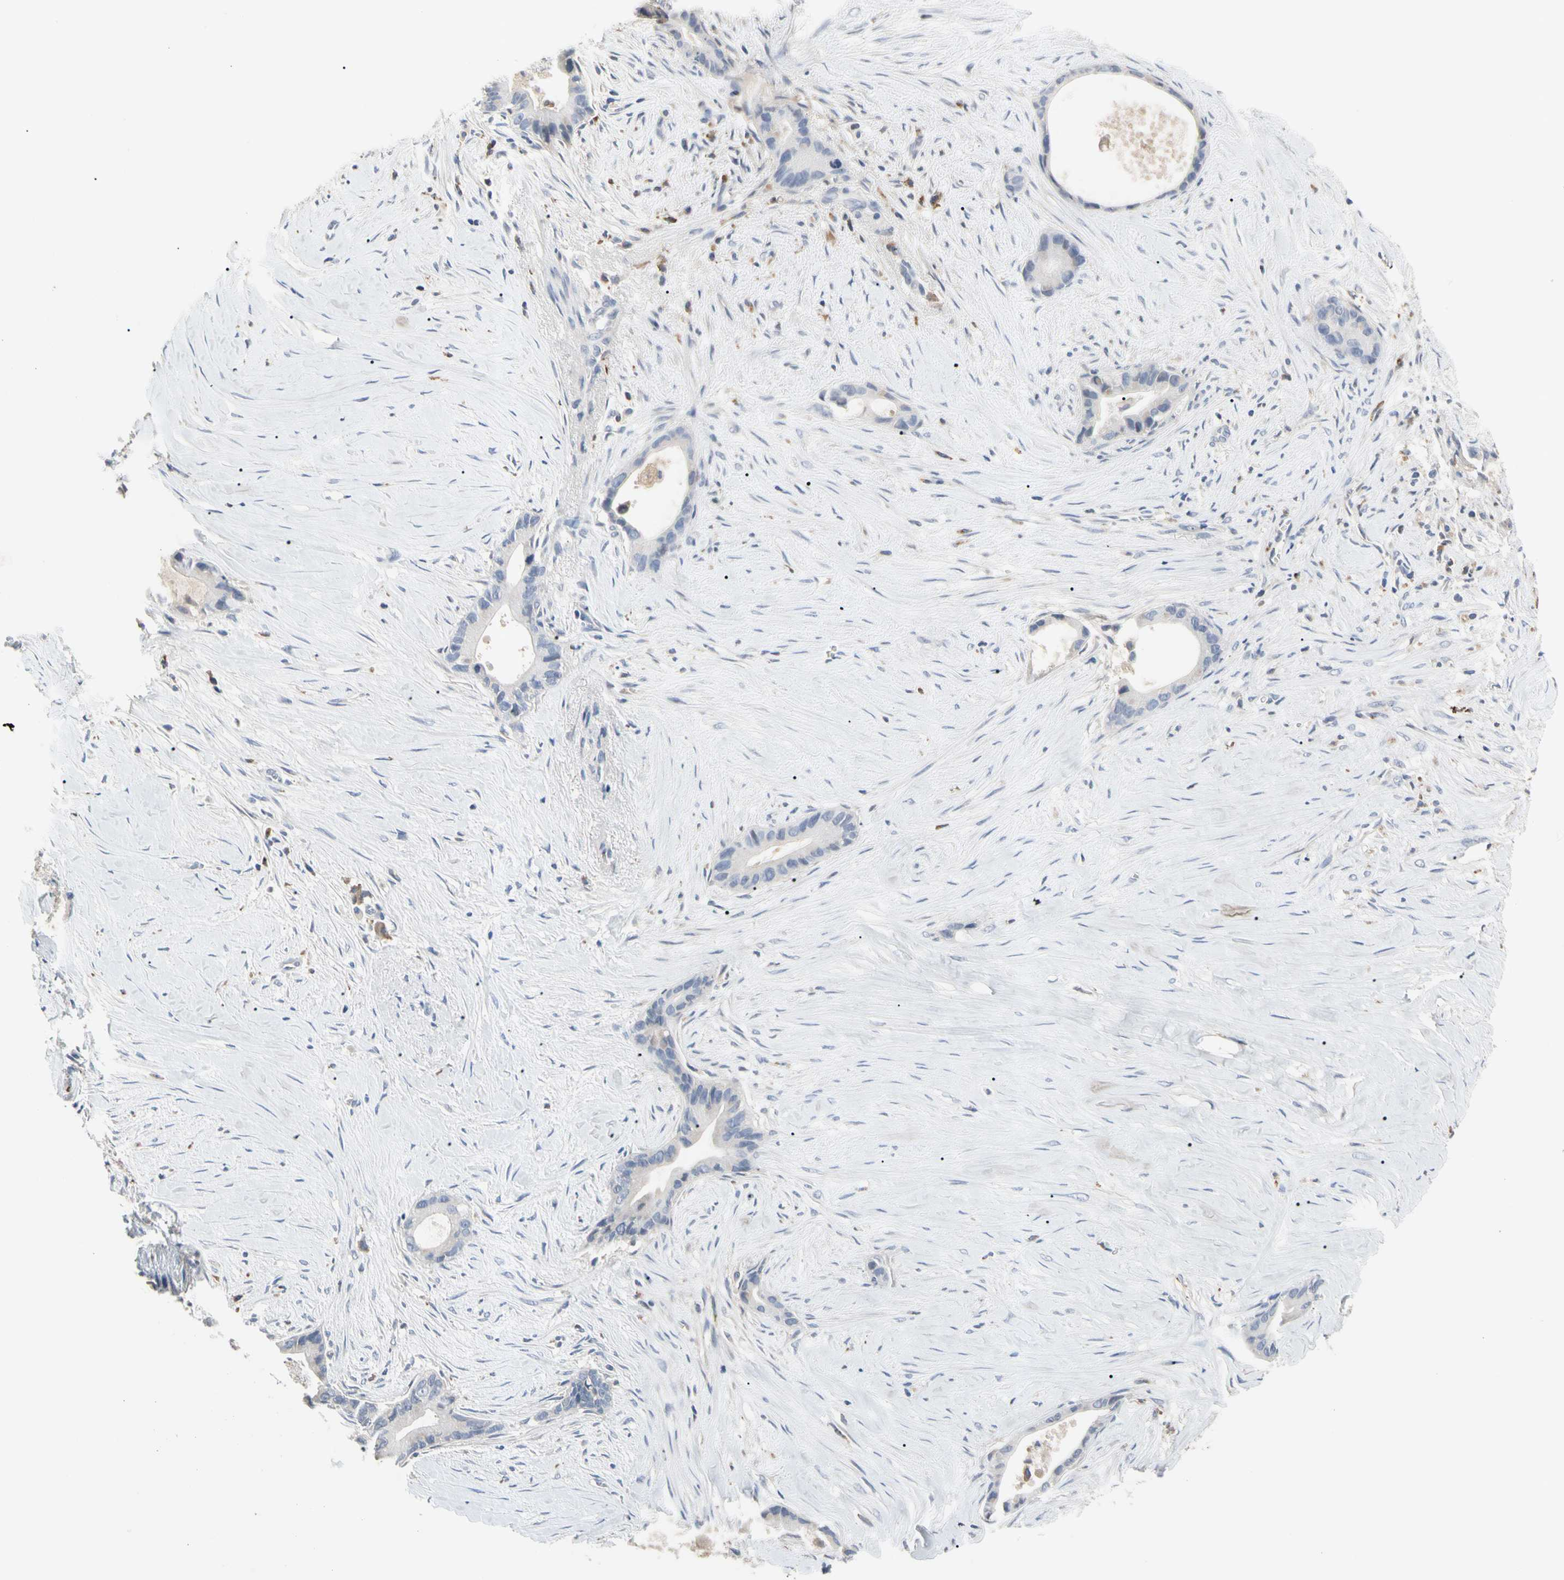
{"staining": {"intensity": "negative", "quantity": "none", "location": "none"}, "tissue": "liver cancer", "cell_type": "Tumor cells", "image_type": "cancer", "snomed": [{"axis": "morphology", "description": "Cholangiocarcinoma"}, {"axis": "topography", "description": "Liver"}], "caption": "Tumor cells show no significant staining in liver cancer (cholangiocarcinoma).", "gene": "ADA2", "patient": {"sex": "female", "age": 55}}